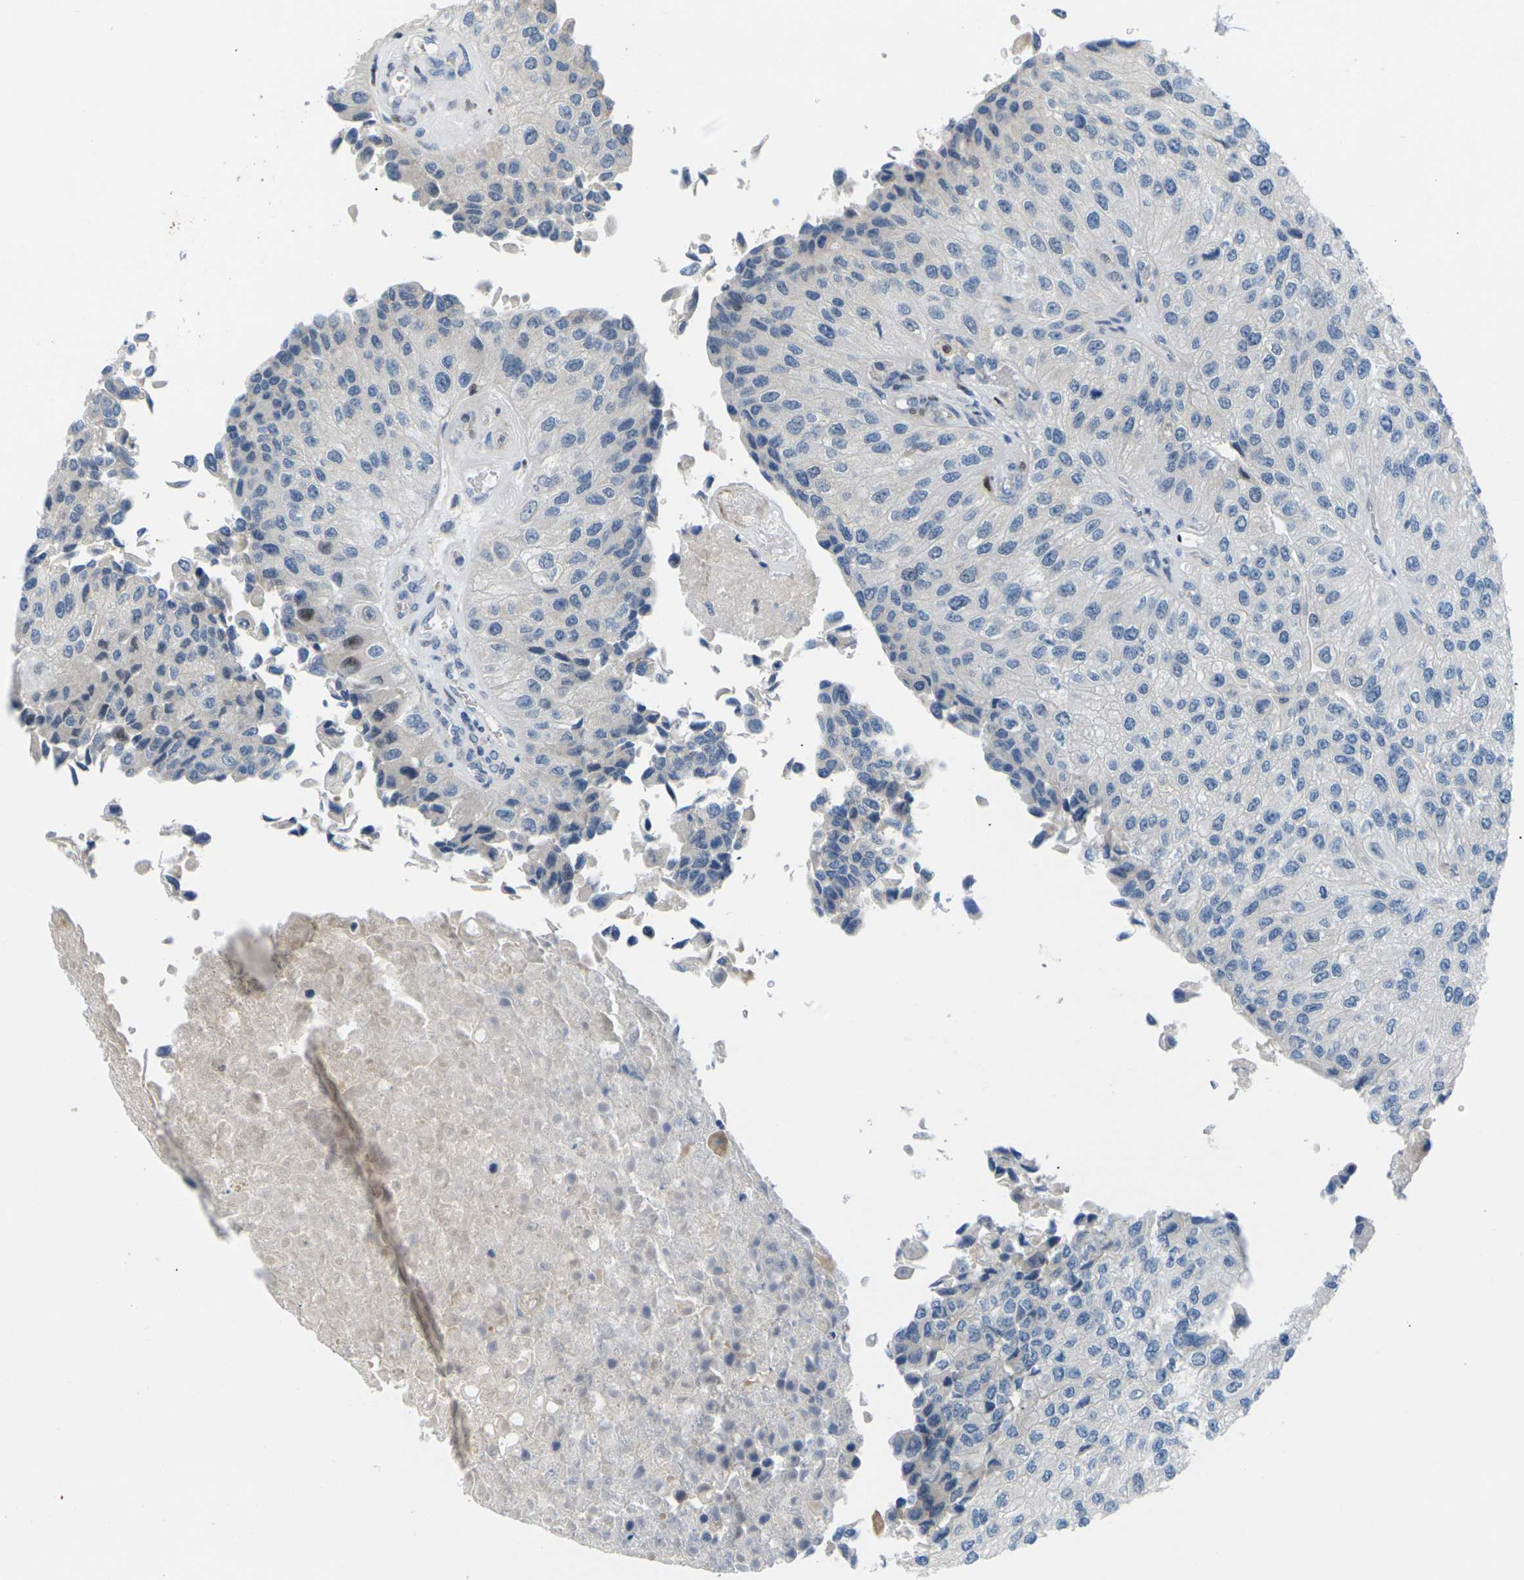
{"staining": {"intensity": "weak", "quantity": "<25%", "location": "nuclear"}, "tissue": "urothelial cancer", "cell_type": "Tumor cells", "image_type": "cancer", "snomed": [{"axis": "morphology", "description": "Urothelial carcinoma, High grade"}, {"axis": "topography", "description": "Kidney"}, {"axis": "topography", "description": "Urinary bladder"}], "caption": "The histopathology image displays no staining of tumor cells in urothelial cancer. Nuclei are stained in blue.", "gene": "RPS6KA3", "patient": {"sex": "male", "age": 77}}